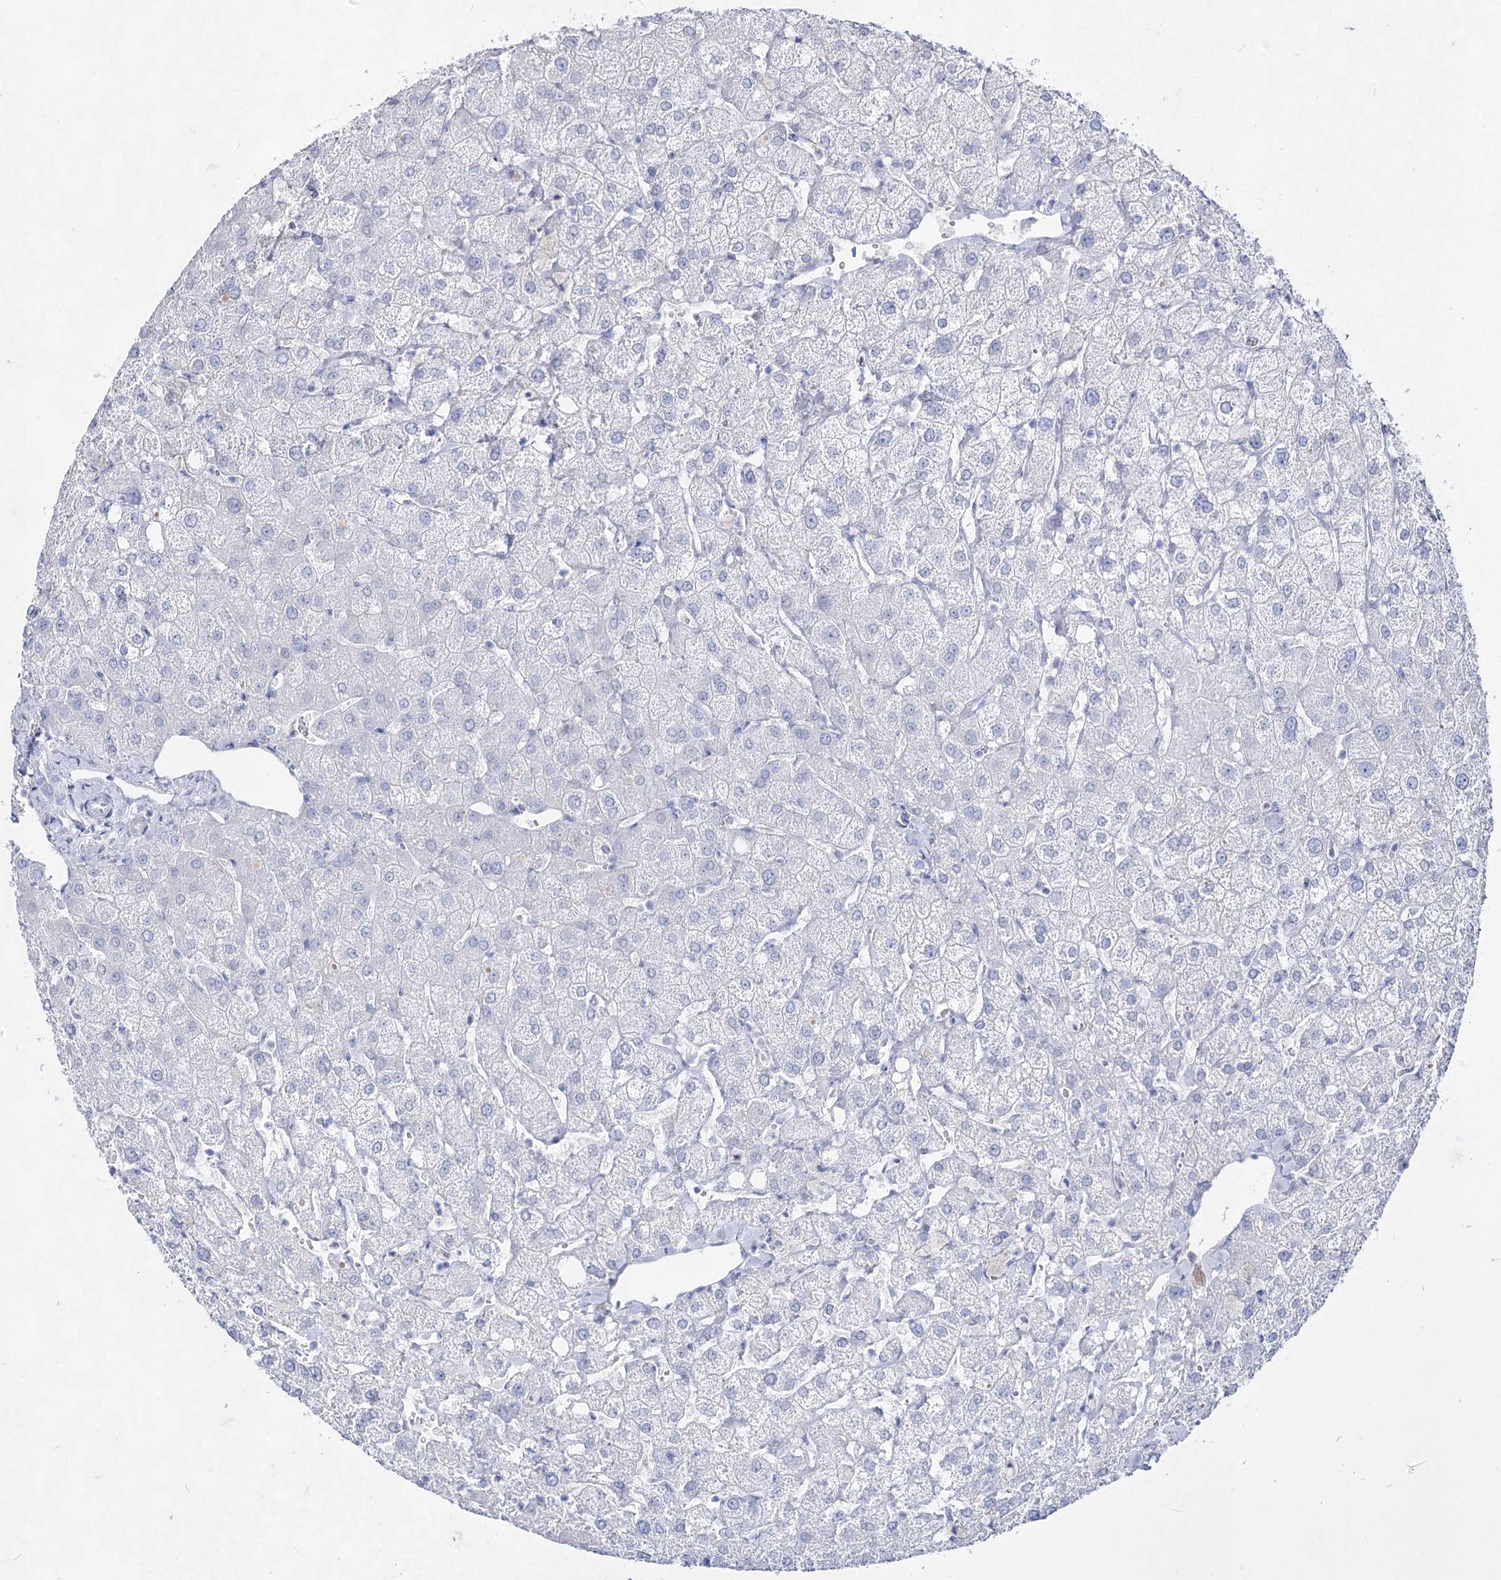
{"staining": {"intensity": "negative", "quantity": "none", "location": "none"}, "tissue": "liver", "cell_type": "Cholangiocytes", "image_type": "normal", "snomed": [{"axis": "morphology", "description": "Normal tissue, NOS"}, {"axis": "topography", "description": "Liver"}], "caption": "Cholangiocytes are negative for brown protein staining in benign liver. (Brightfield microscopy of DAB (3,3'-diaminobenzidine) immunohistochemistry at high magnification).", "gene": "ACRV1", "patient": {"sex": "female", "age": 54}}